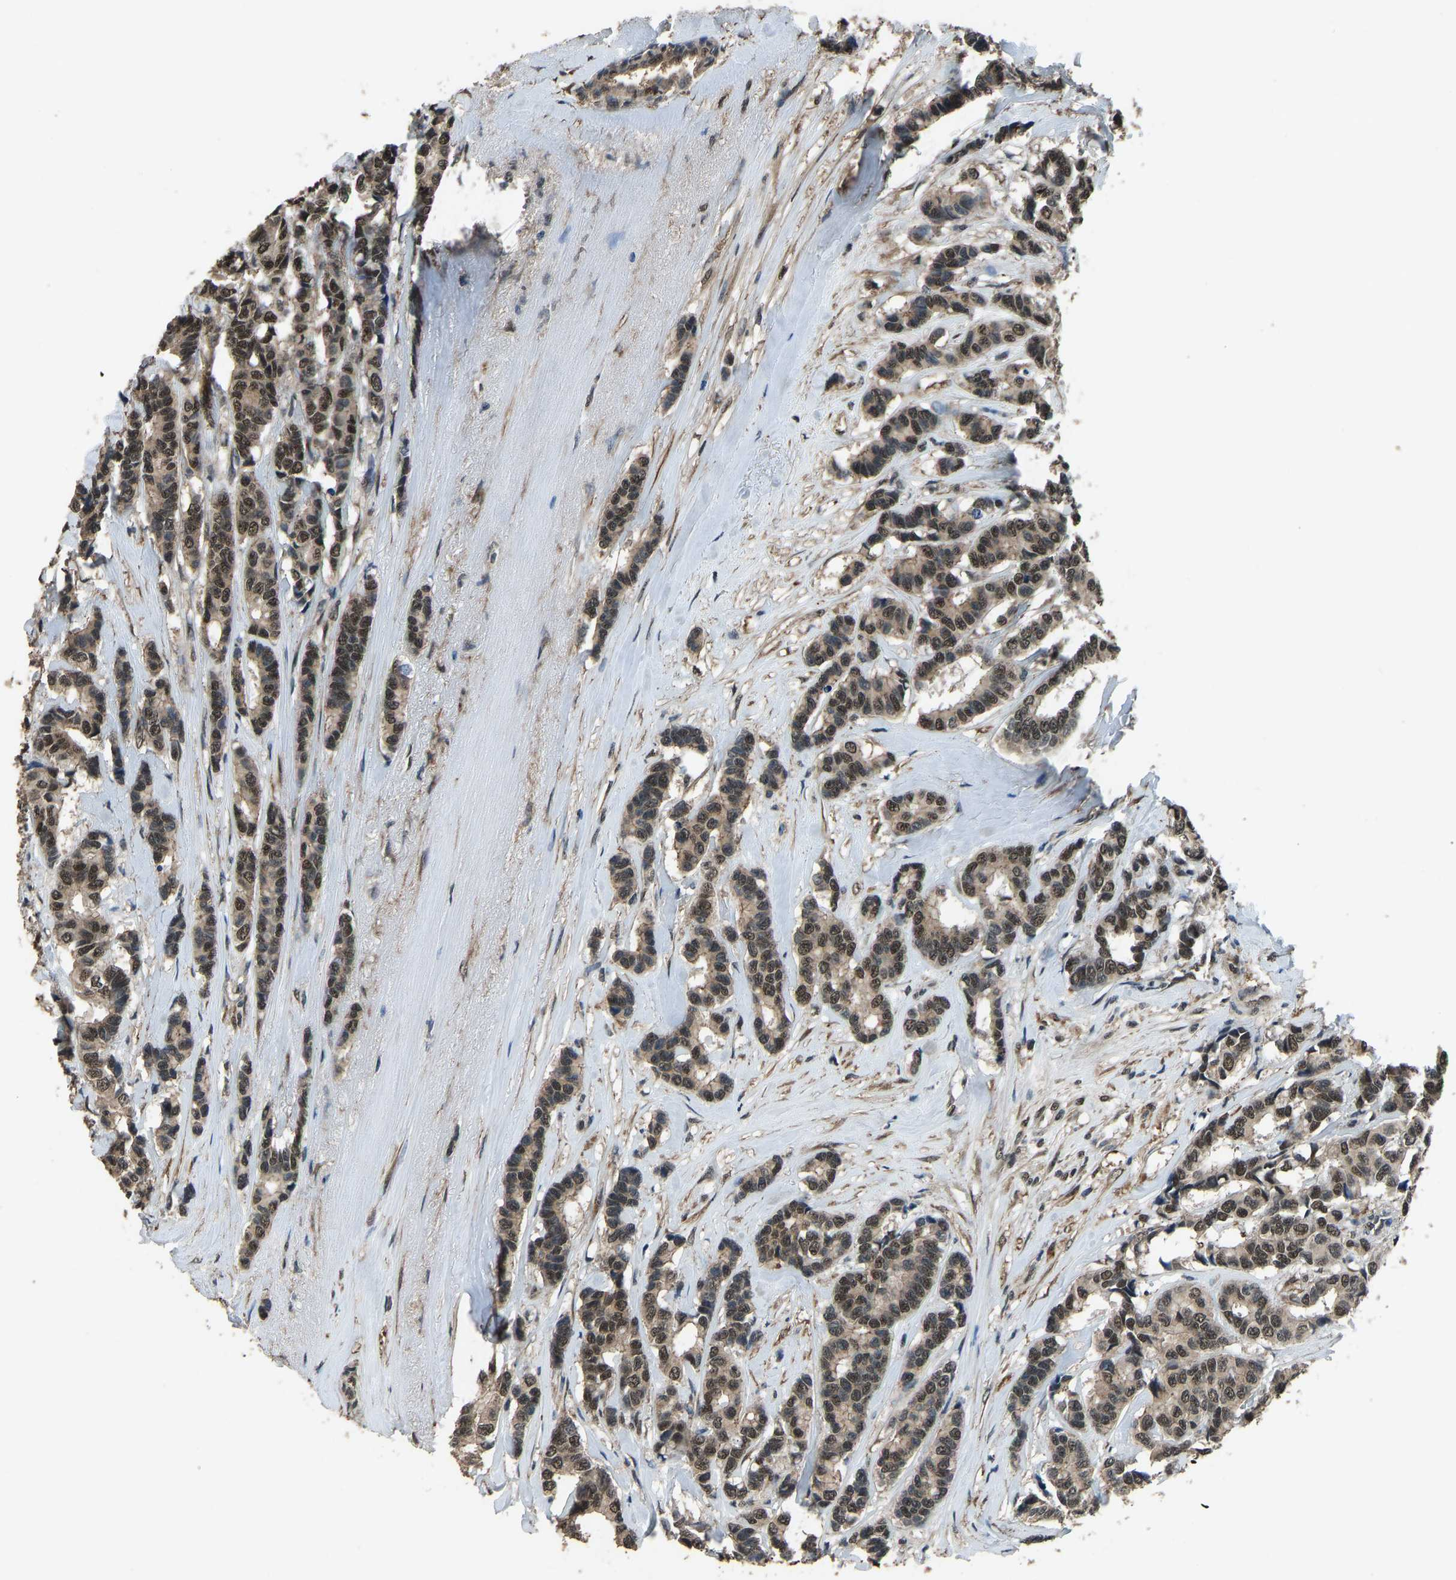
{"staining": {"intensity": "moderate", "quantity": ">75%", "location": "nuclear"}, "tissue": "breast cancer", "cell_type": "Tumor cells", "image_type": "cancer", "snomed": [{"axis": "morphology", "description": "Duct carcinoma"}, {"axis": "topography", "description": "Breast"}], "caption": "The immunohistochemical stain highlights moderate nuclear staining in tumor cells of breast intraductal carcinoma tissue.", "gene": "TOX4", "patient": {"sex": "female", "age": 87}}